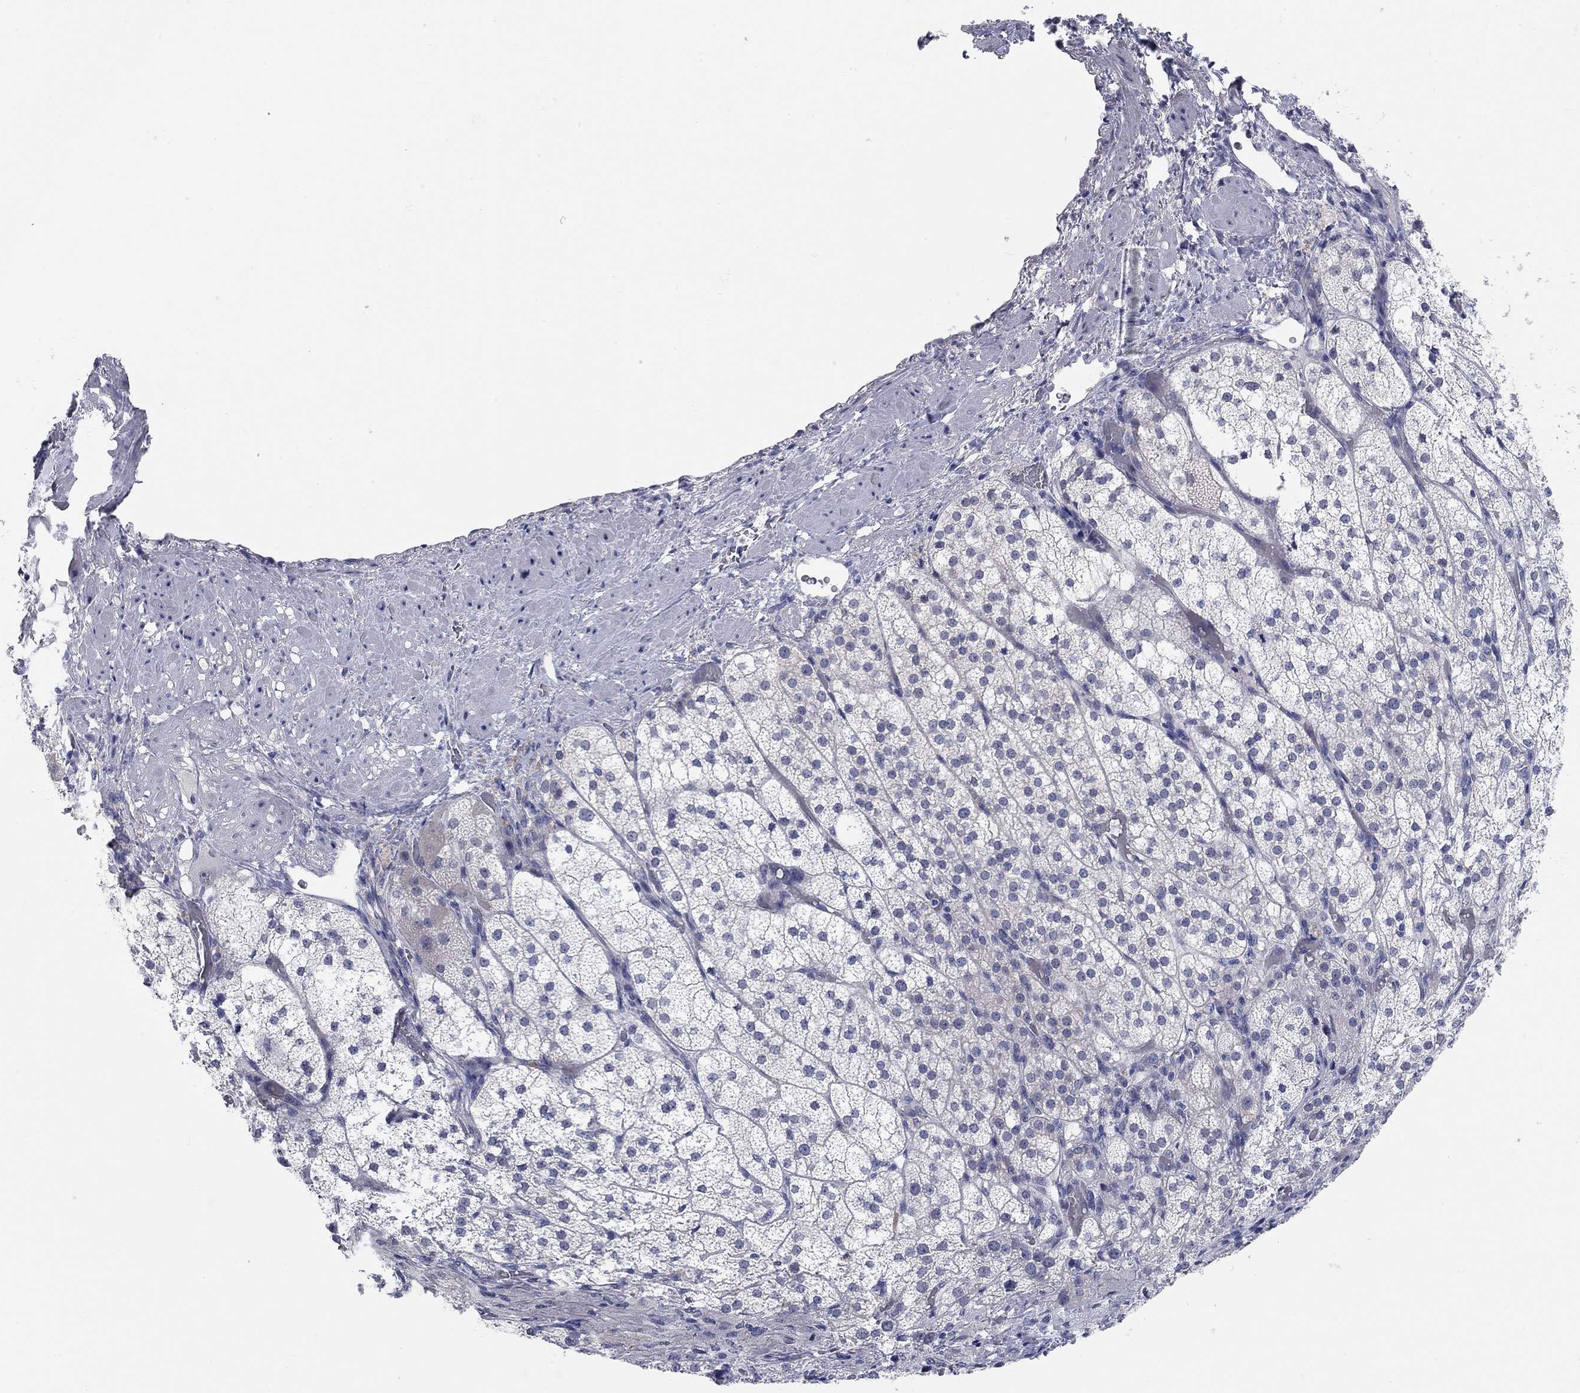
{"staining": {"intensity": "negative", "quantity": "none", "location": "none"}, "tissue": "adrenal gland", "cell_type": "Glandular cells", "image_type": "normal", "snomed": [{"axis": "morphology", "description": "Normal tissue, NOS"}, {"axis": "topography", "description": "Adrenal gland"}], "caption": "The image shows no staining of glandular cells in normal adrenal gland. (Immunohistochemistry (ihc), brightfield microscopy, high magnification).", "gene": "WASF3", "patient": {"sex": "female", "age": 60}}